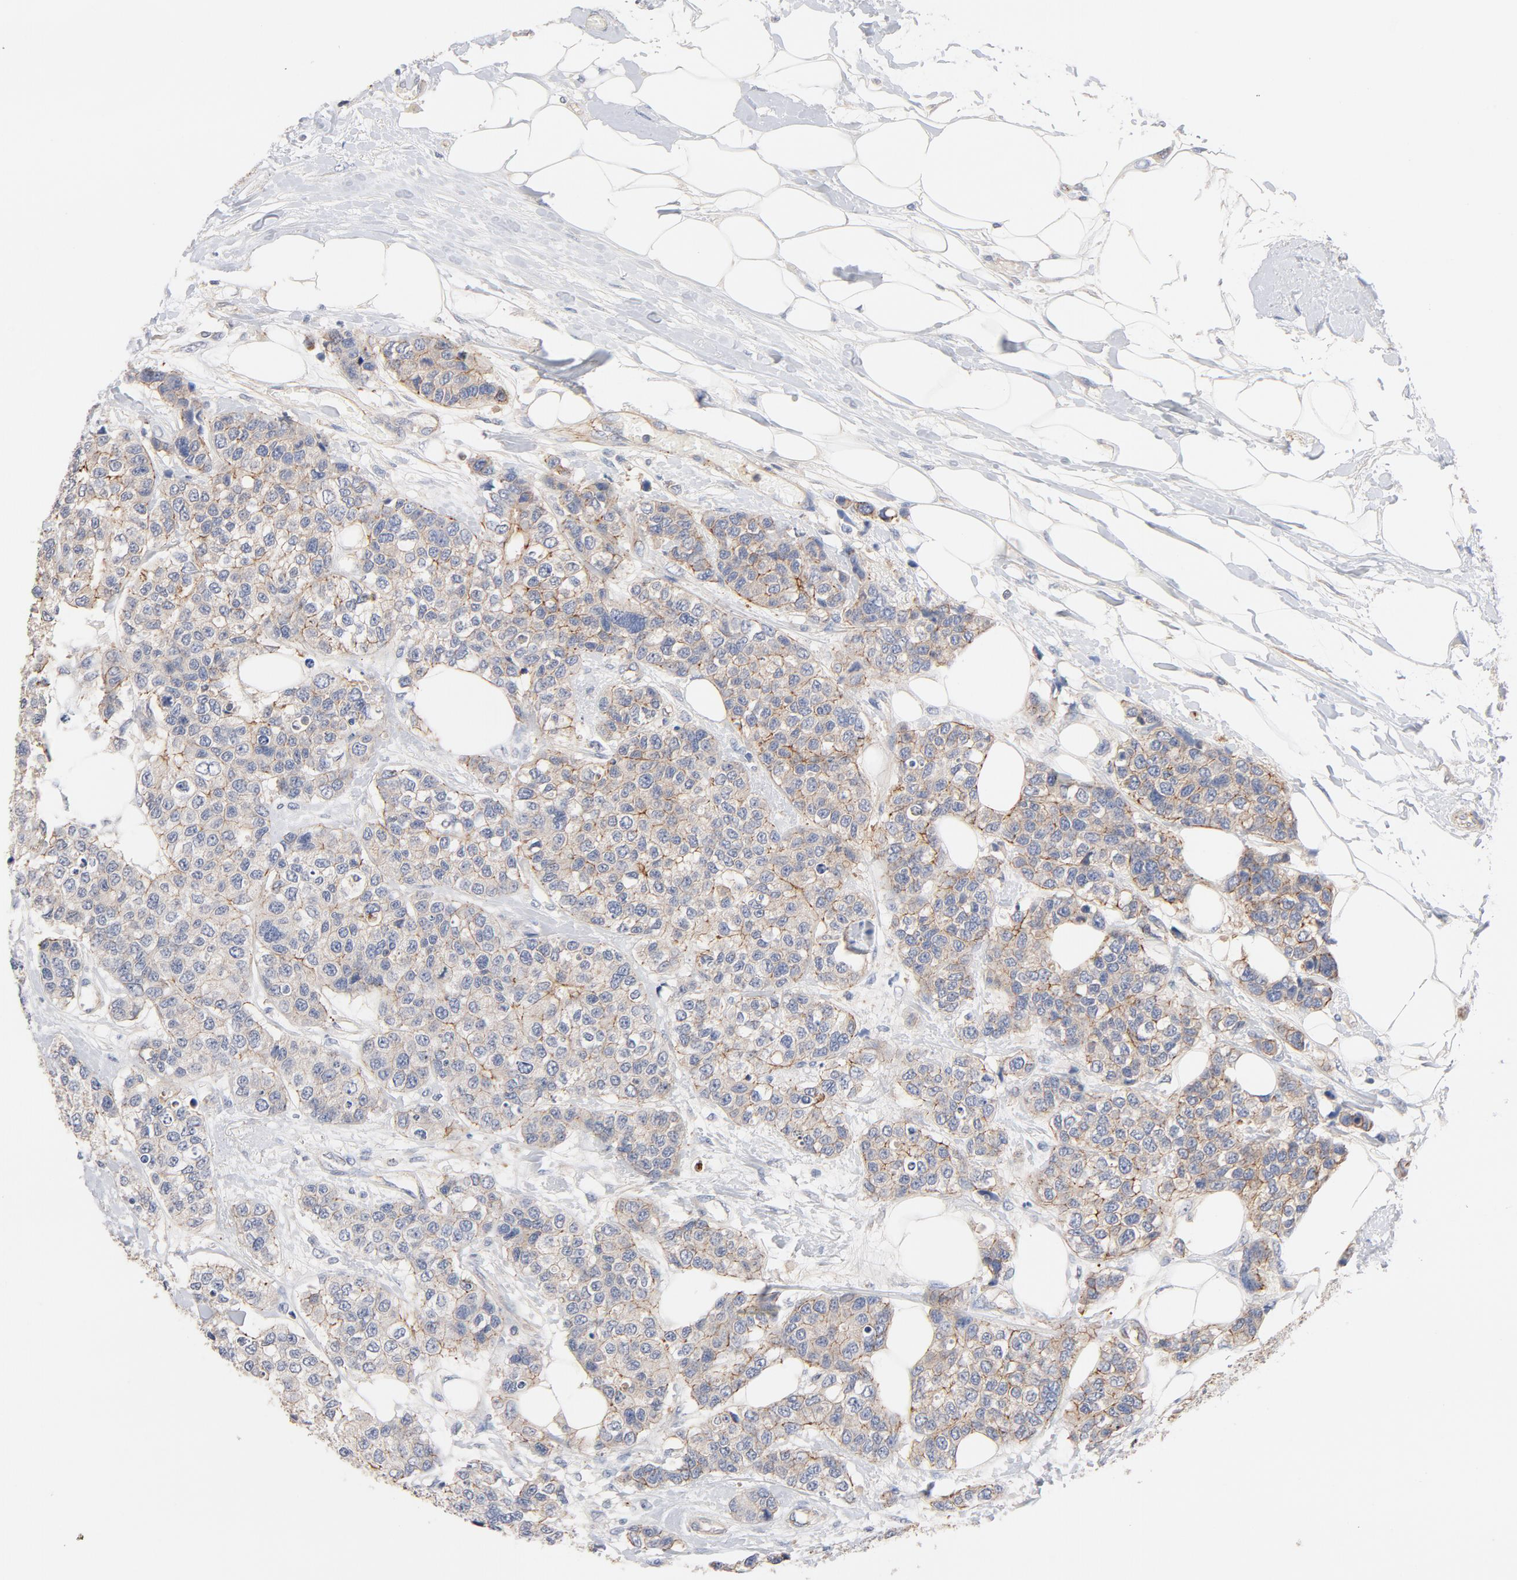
{"staining": {"intensity": "weak", "quantity": "25%-75%", "location": "cytoplasmic/membranous"}, "tissue": "breast cancer", "cell_type": "Tumor cells", "image_type": "cancer", "snomed": [{"axis": "morphology", "description": "Duct carcinoma"}, {"axis": "topography", "description": "Breast"}], "caption": "High-magnification brightfield microscopy of infiltrating ductal carcinoma (breast) stained with DAB (brown) and counterstained with hematoxylin (blue). tumor cells exhibit weak cytoplasmic/membranous staining is present in about25%-75% of cells. Using DAB (3,3'-diaminobenzidine) (brown) and hematoxylin (blue) stains, captured at high magnification using brightfield microscopy.", "gene": "STRN3", "patient": {"sex": "female", "age": 51}}